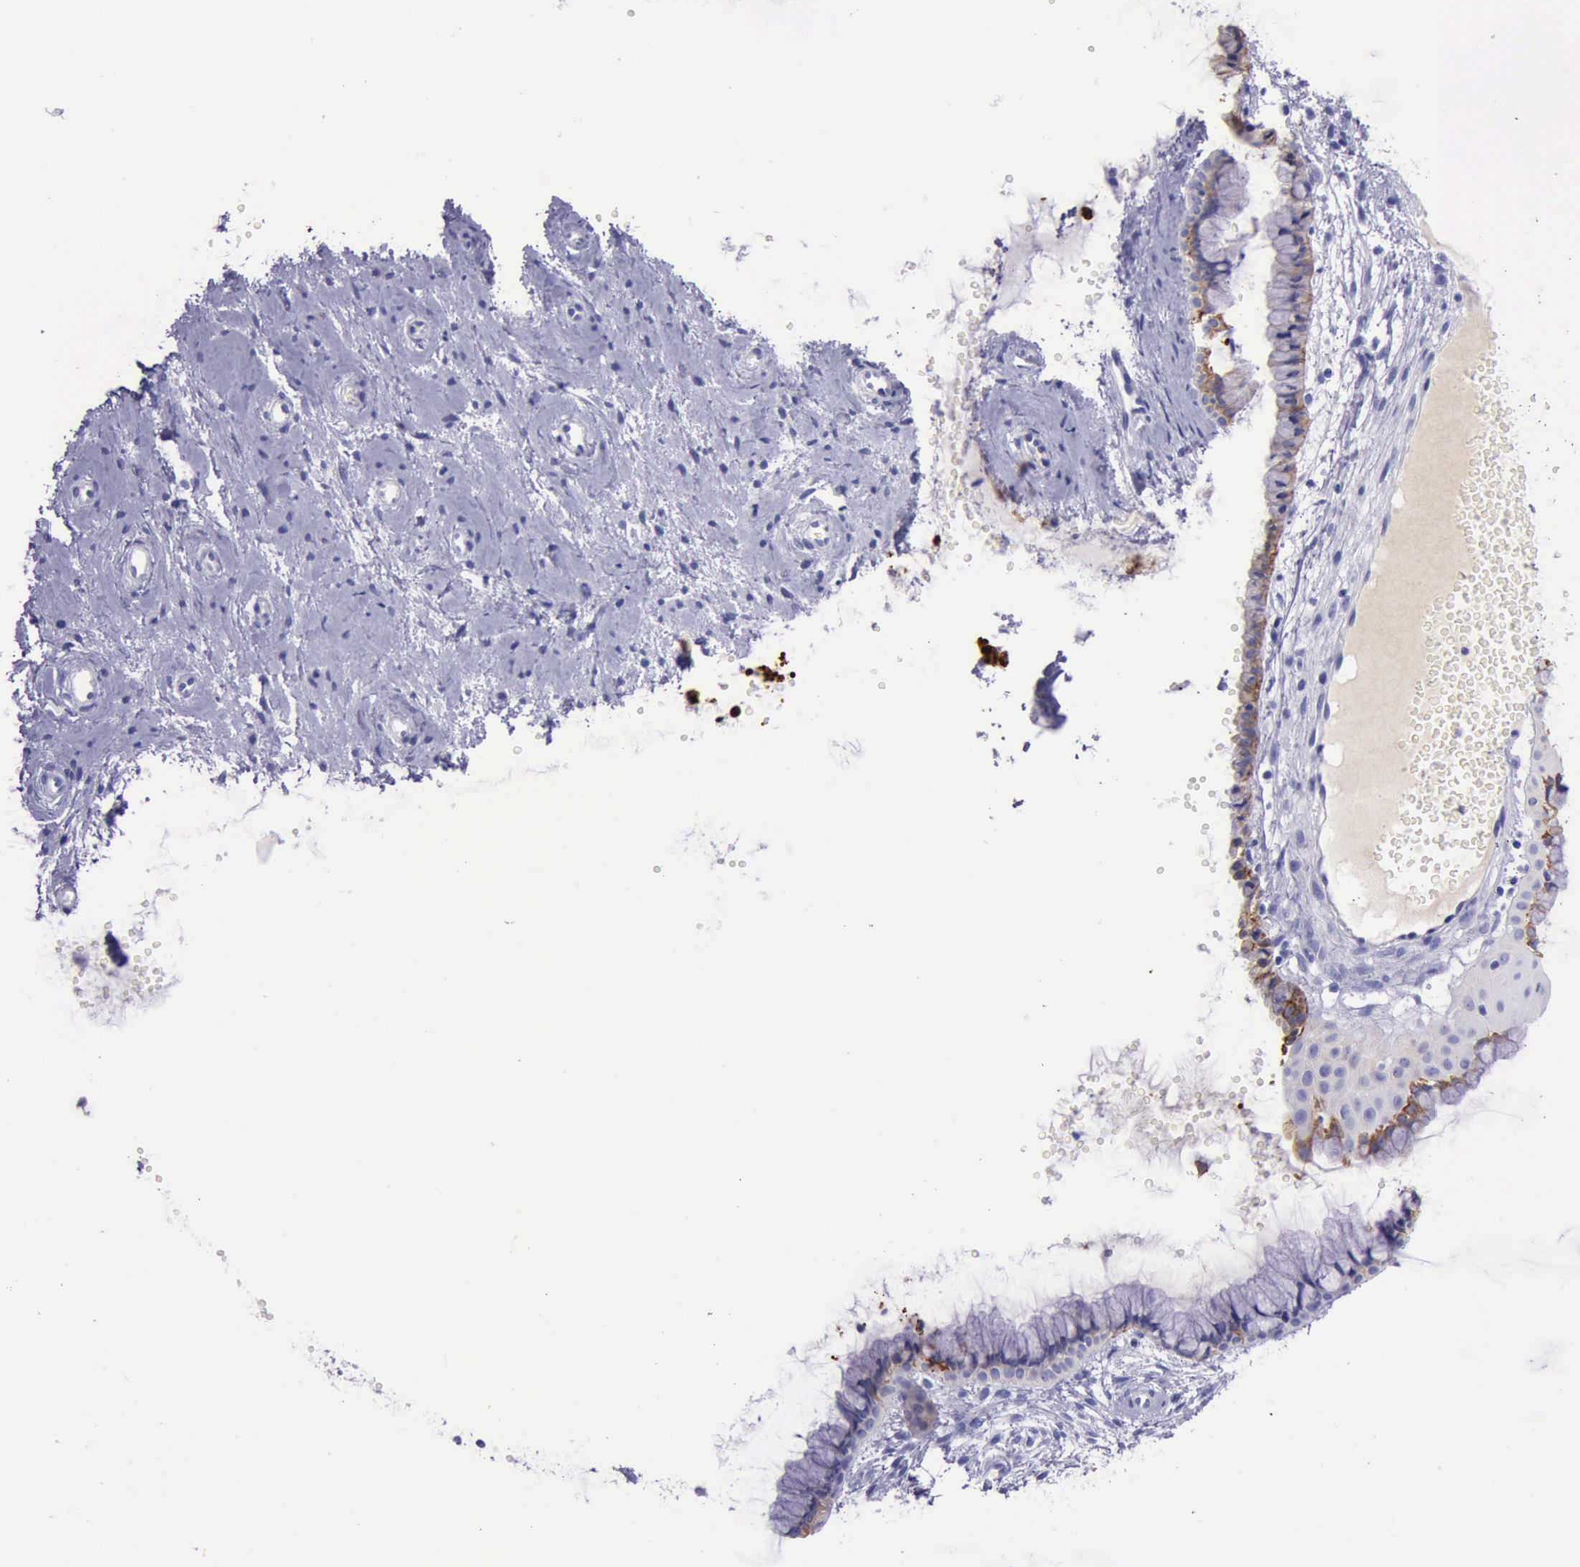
{"staining": {"intensity": "weak", "quantity": "25%-75%", "location": "cytoplasmic/membranous"}, "tissue": "cervix", "cell_type": "Glandular cells", "image_type": "normal", "snomed": [{"axis": "morphology", "description": "Normal tissue, NOS"}, {"axis": "topography", "description": "Cervix"}], "caption": "DAB (3,3'-diaminobenzidine) immunohistochemical staining of normal human cervix reveals weak cytoplasmic/membranous protein expression in about 25%-75% of glandular cells.", "gene": "KRT8", "patient": {"sex": "female", "age": 39}}